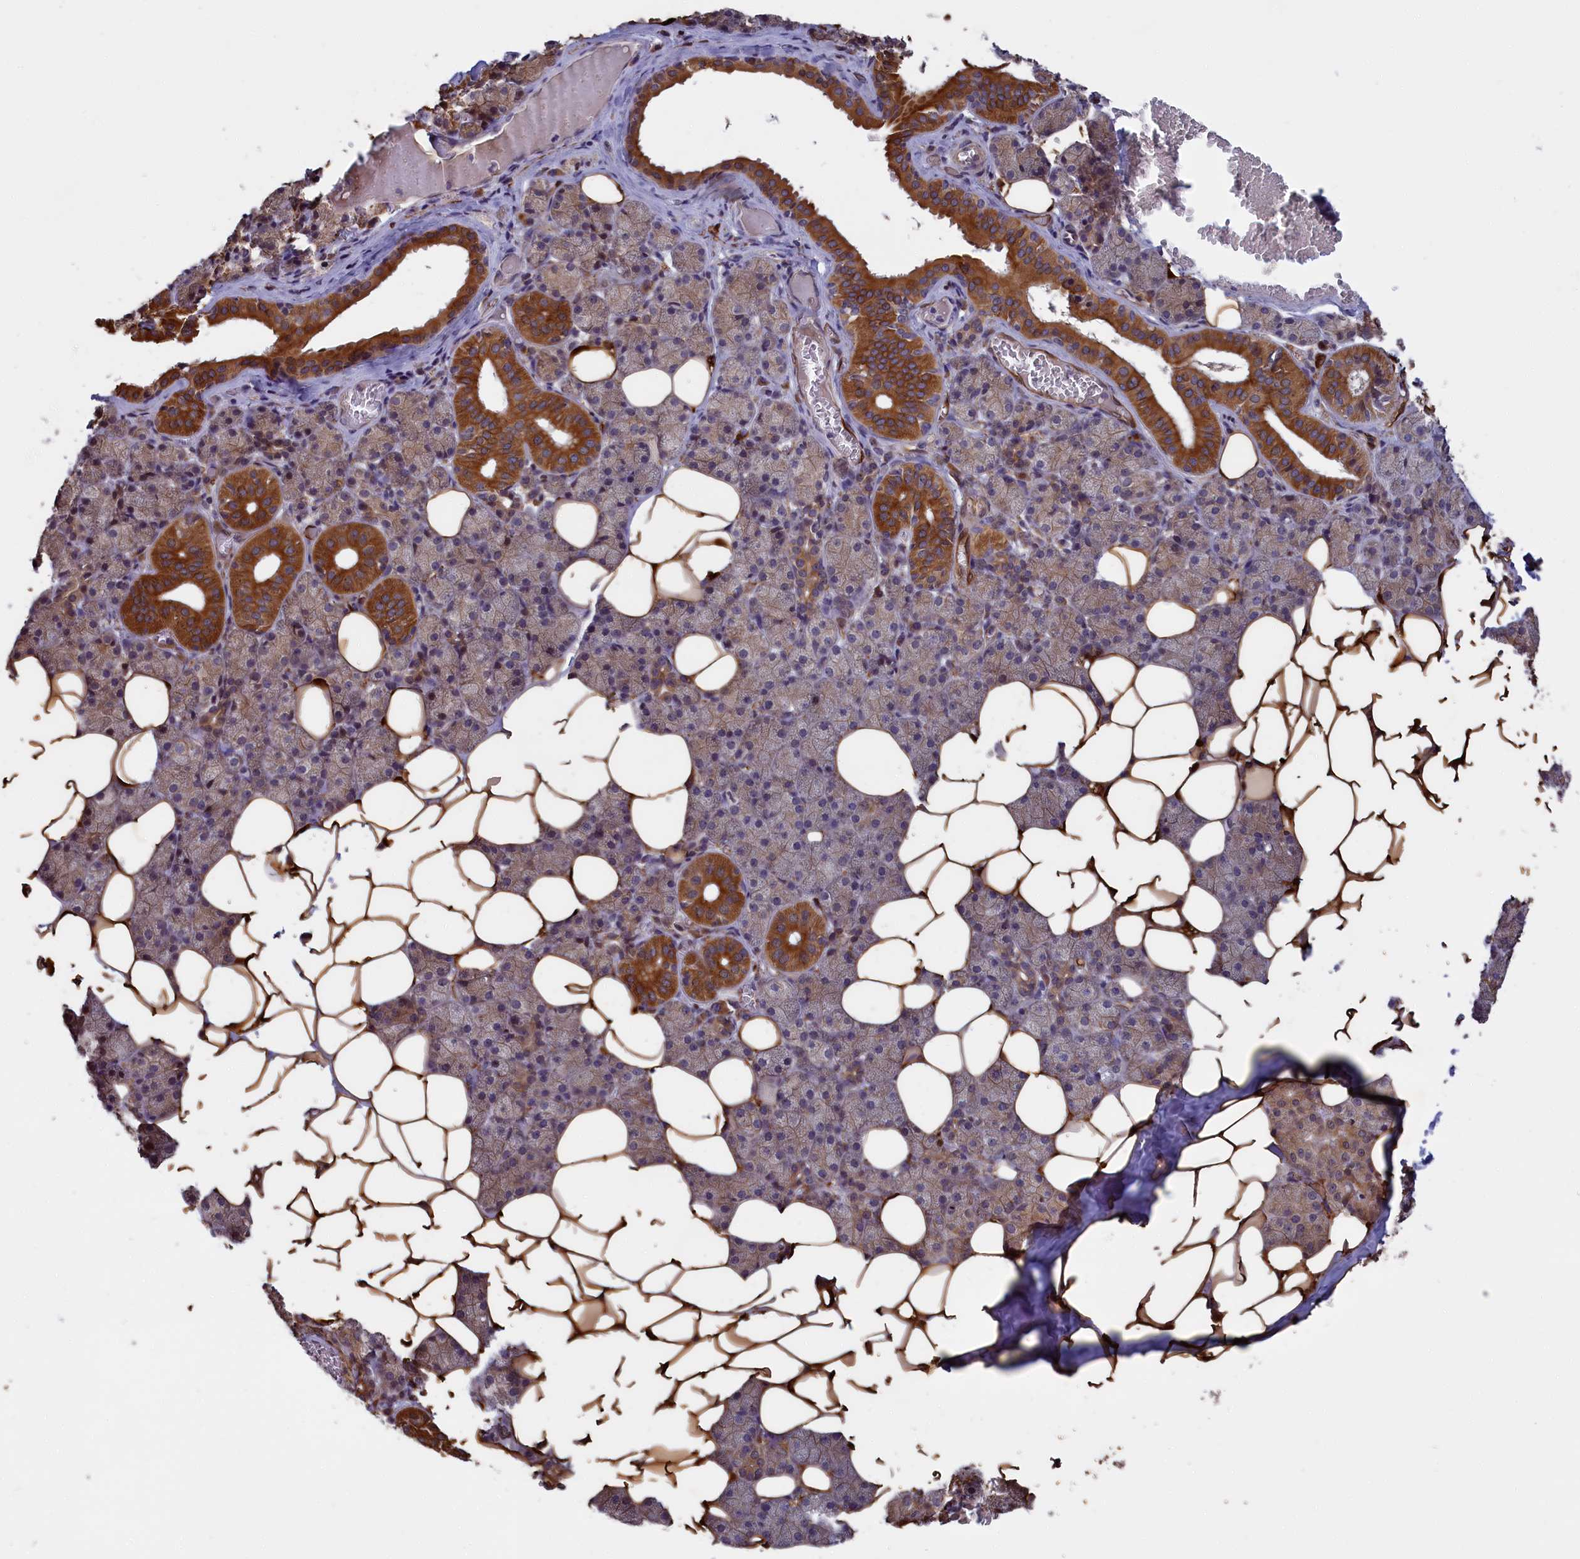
{"staining": {"intensity": "strong", "quantity": "25%-75%", "location": "cytoplasmic/membranous"}, "tissue": "salivary gland", "cell_type": "Glandular cells", "image_type": "normal", "snomed": [{"axis": "morphology", "description": "Normal tissue, NOS"}, {"axis": "topography", "description": "Salivary gland"}], "caption": "Immunohistochemical staining of unremarkable human salivary gland reveals strong cytoplasmic/membranous protein staining in about 25%-75% of glandular cells.", "gene": "DENND1B", "patient": {"sex": "female", "age": 33}}